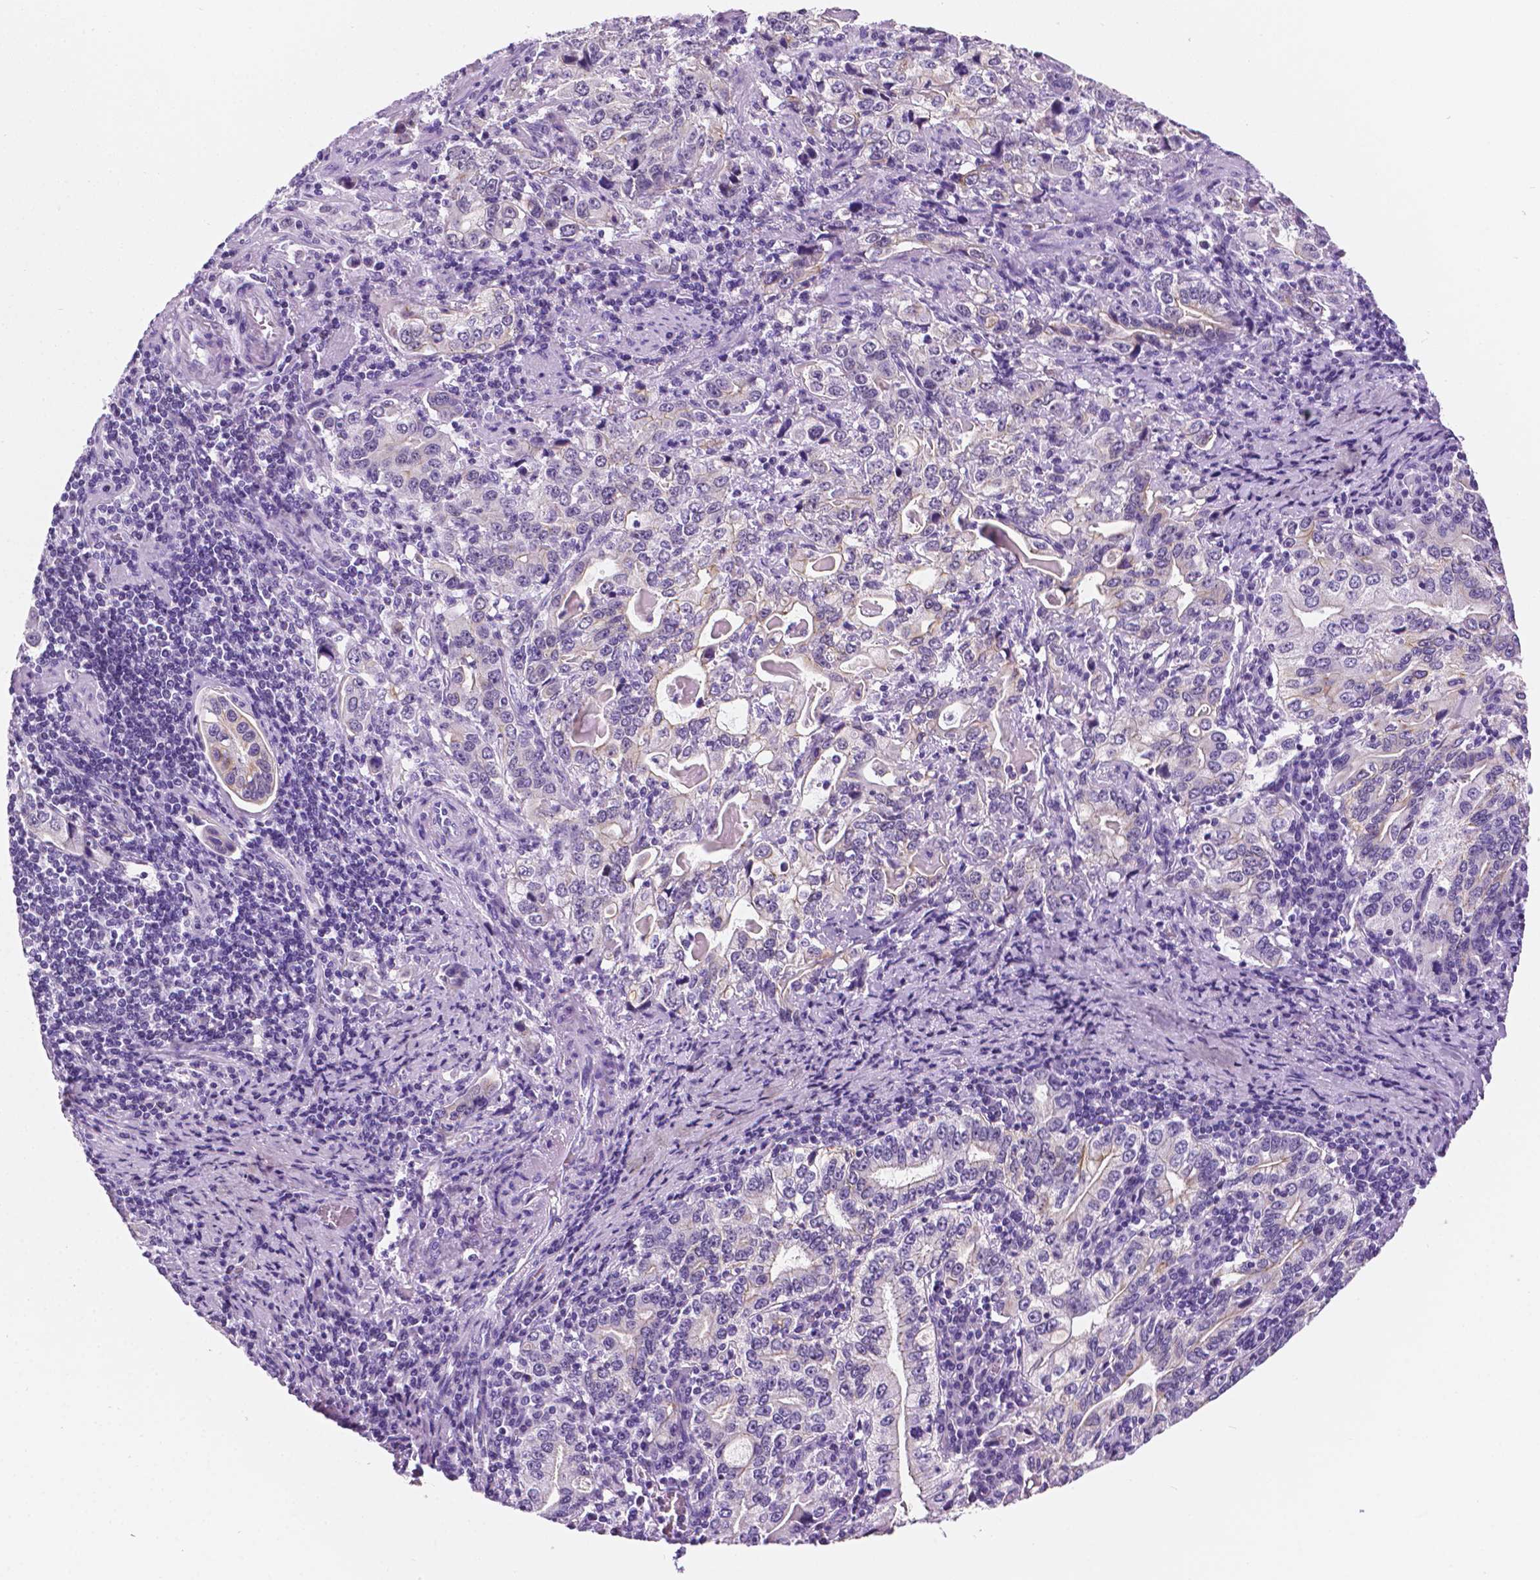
{"staining": {"intensity": "negative", "quantity": "none", "location": "none"}, "tissue": "stomach cancer", "cell_type": "Tumor cells", "image_type": "cancer", "snomed": [{"axis": "morphology", "description": "Adenocarcinoma, NOS"}, {"axis": "topography", "description": "Stomach, lower"}], "caption": "Stomach adenocarcinoma stained for a protein using immunohistochemistry displays no staining tumor cells.", "gene": "PPL", "patient": {"sex": "female", "age": 72}}